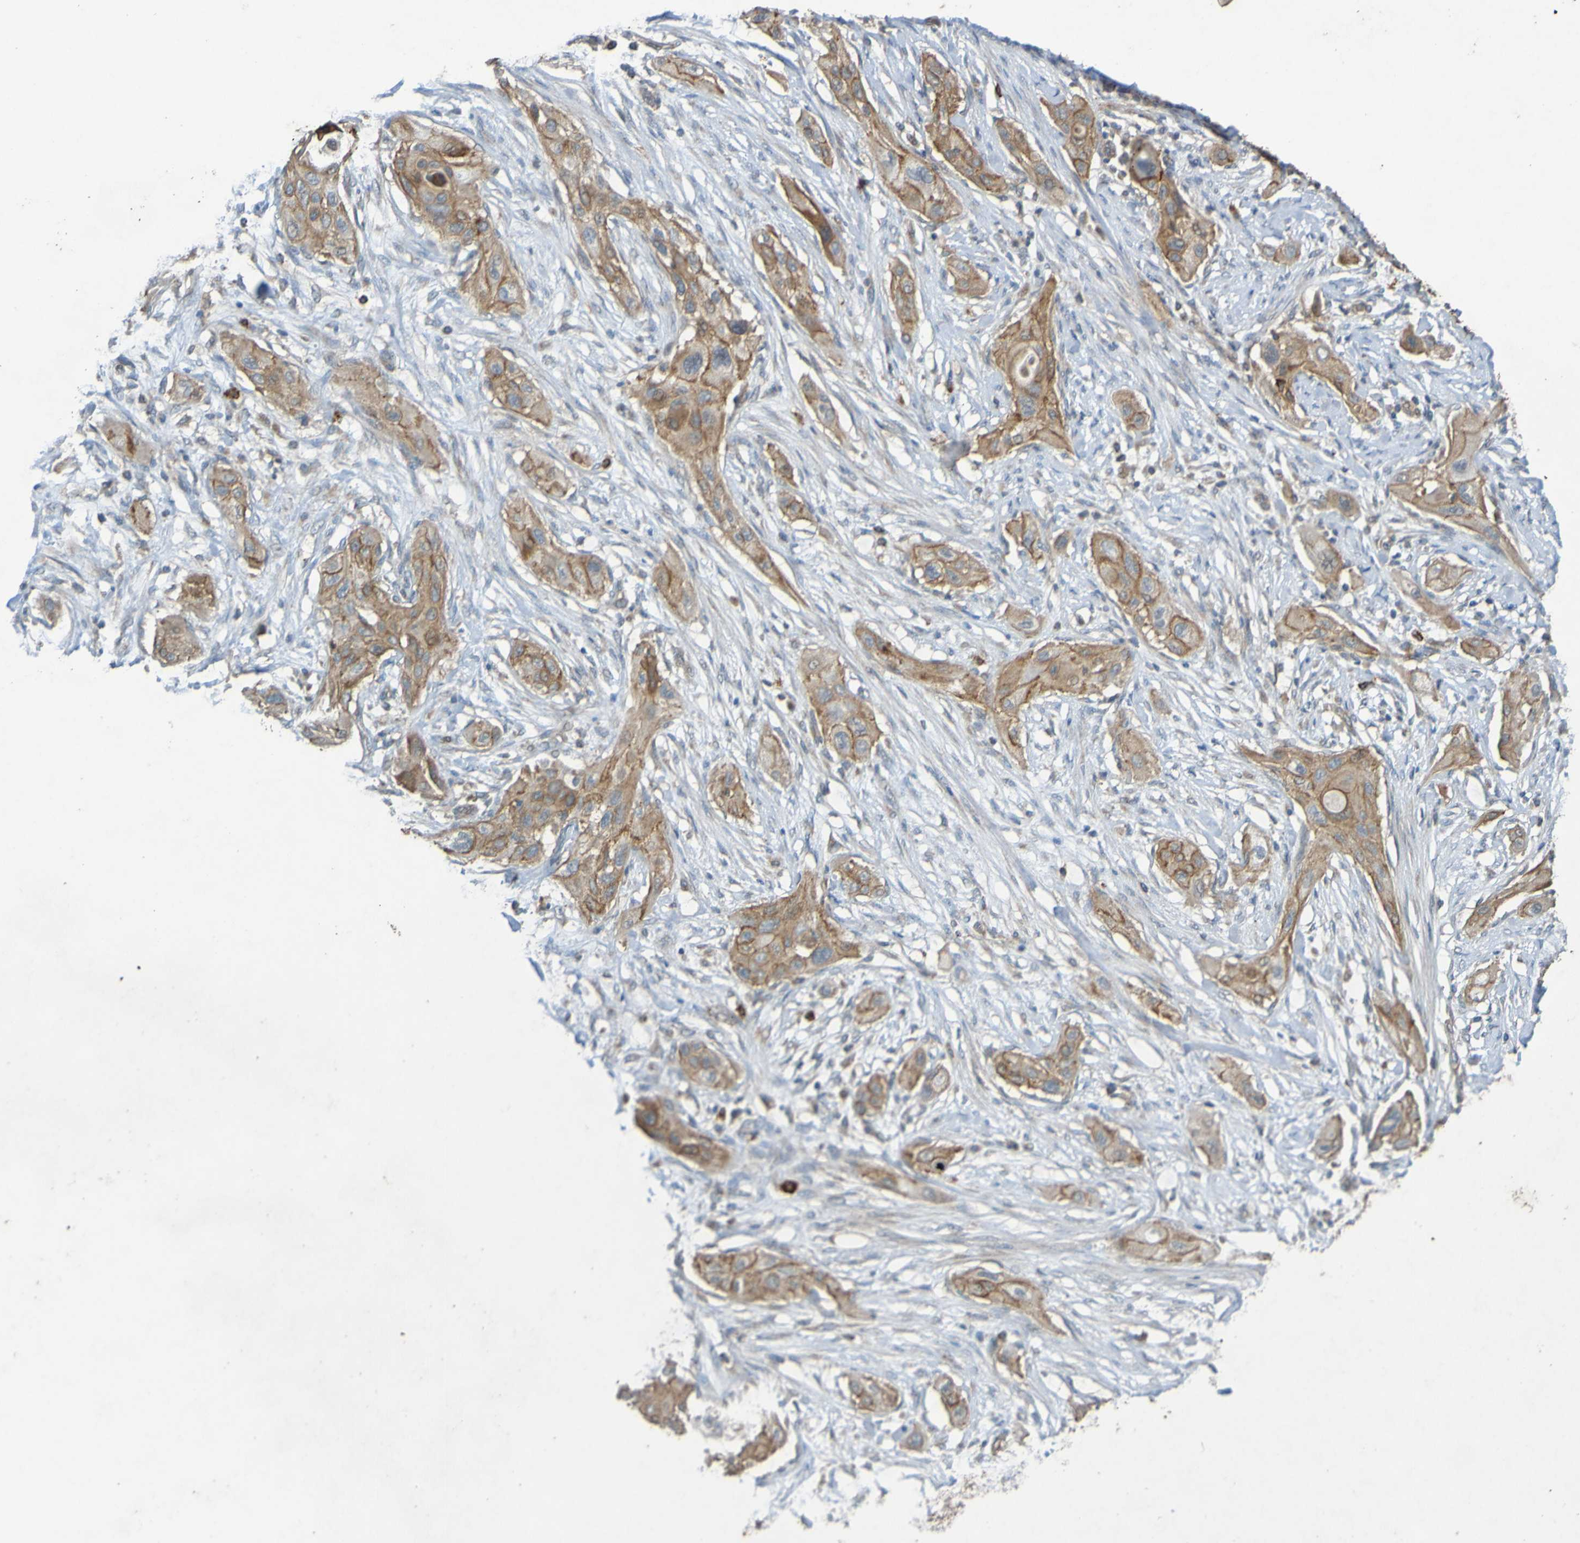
{"staining": {"intensity": "moderate", "quantity": ">75%", "location": "cytoplasmic/membranous"}, "tissue": "lung cancer", "cell_type": "Tumor cells", "image_type": "cancer", "snomed": [{"axis": "morphology", "description": "Squamous cell carcinoma, NOS"}, {"axis": "topography", "description": "Lung"}], "caption": "Protein staining demonstrates moderate cytoplasmic/membranous positivity in about >75% of tumor cells in lung cancer (squamous cell carcinoma).", "gene": "B3GAT2", "patient": {"sex": "female", "age": 47}}